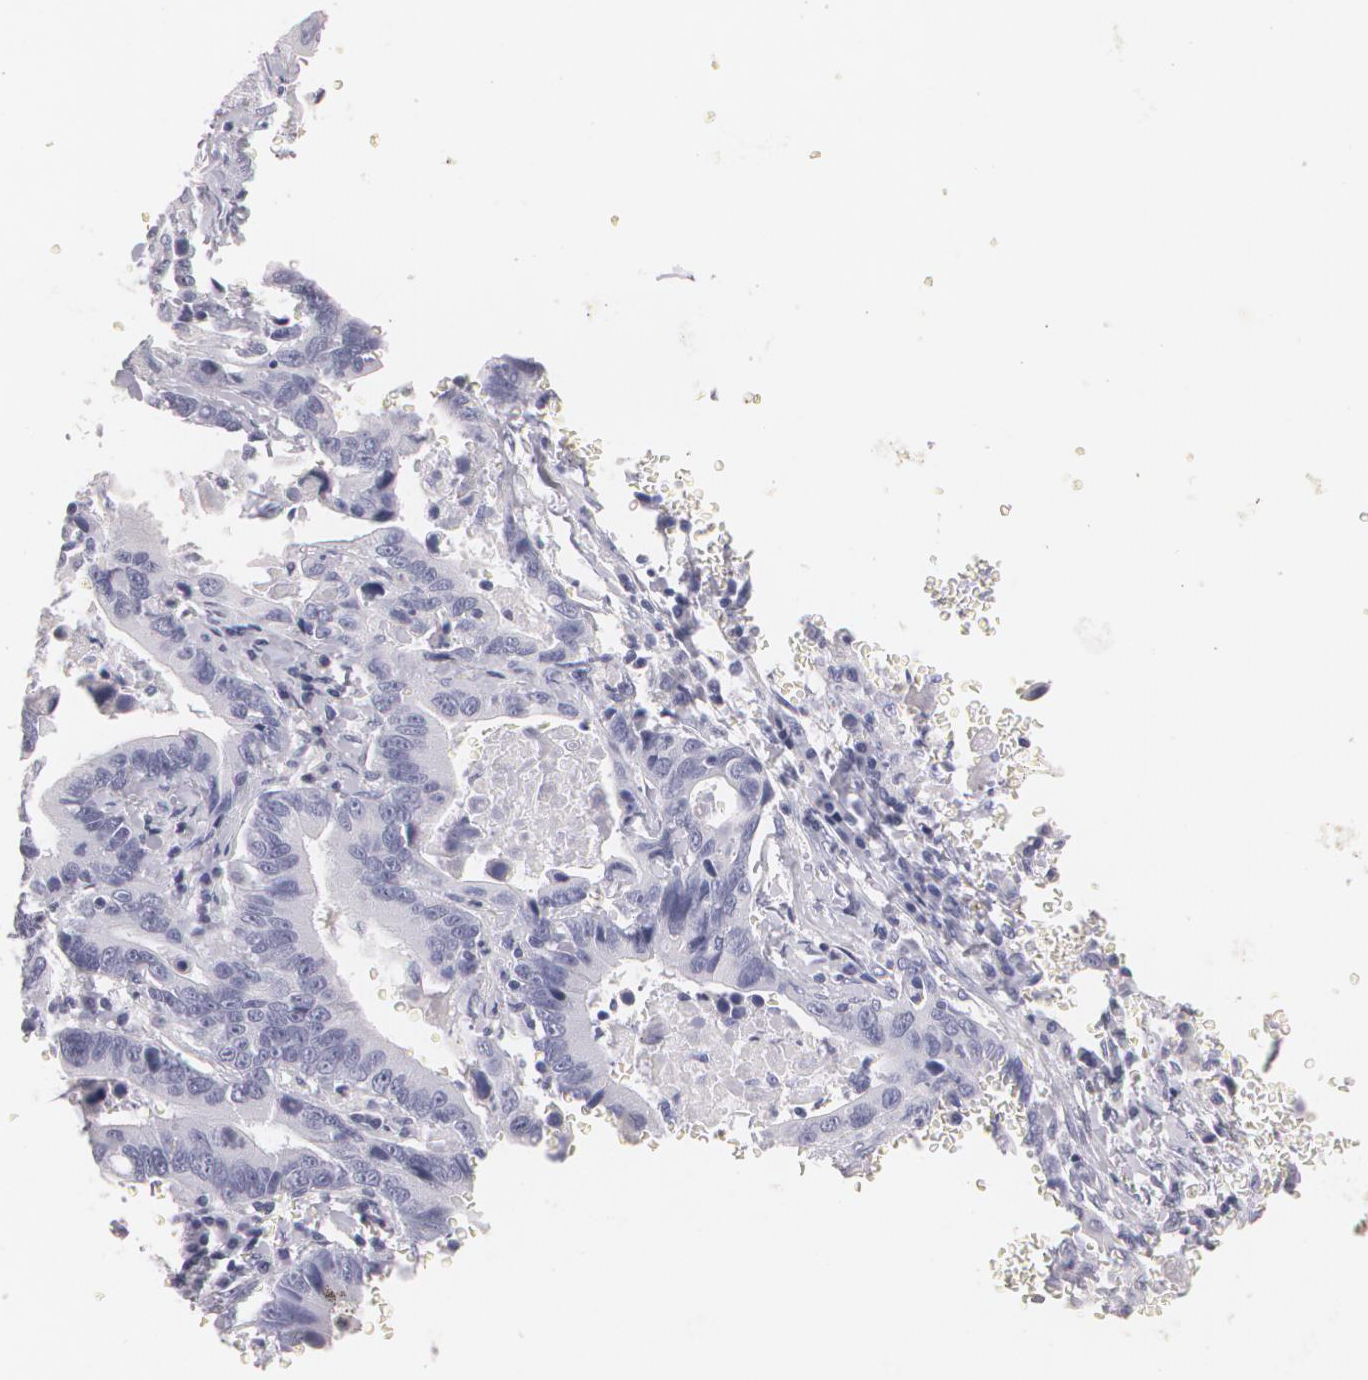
{"staining": {"intensity": "negative", "quantity": "none", "location": "none"}, "tissue": "stomach cancer", "cell_type": "Tumor cells", "image_type": "cancer", "snomed": [{"axis": "morphology", "description": "Adenocarcinoma, NOS"}, {"axis": "topography", "description": "Stomach, upper"}], "caption": "The immunohistochemistry photomicrograph has no significant expression in tumor cells of adenocarcinoma (stomach) tissue.", "gene": "NGFR", "patient": {"sex": "male", "age": 63}}